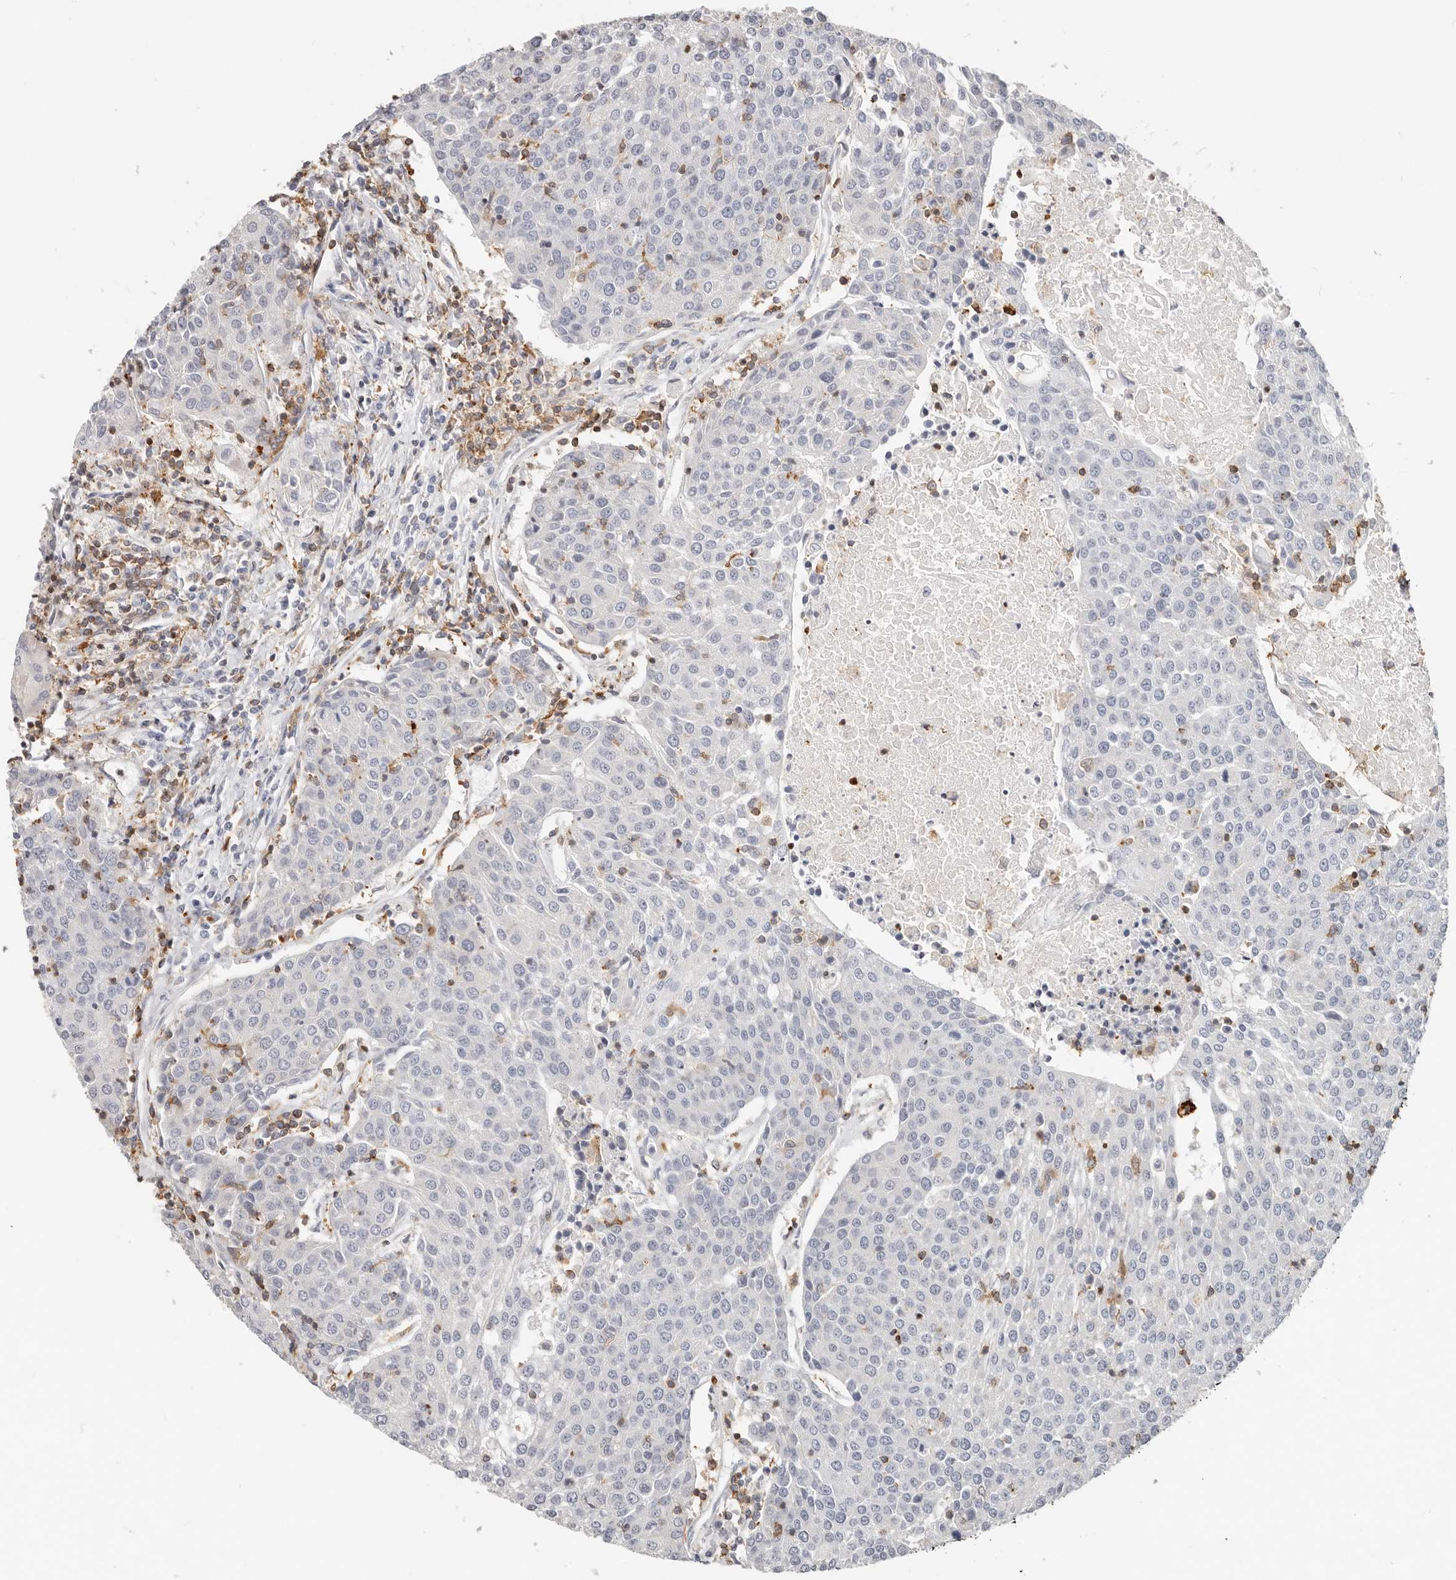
{"staining": {"intensity": "negative", "quantity": "none", "location": "none"}, "tissue": "urothelial cancer", "cell_type": "Tumor cells", "image_type": "cancer", "snomed": [{"axis": "morphology", "description": "Urothelial carcinoma, High grade"}, {"axis": "topography", "description": "Urinary bladder"}], "caption": "Immunohistochemistry (IHC) micrograph of neoplastic tissue: human high-grade urothelial carcinoma stained with DAB demonstrates no significant protein expression in tumor cells.", "gene": "TMEM63B", "patient": {"sex": "female", "age": 85}}